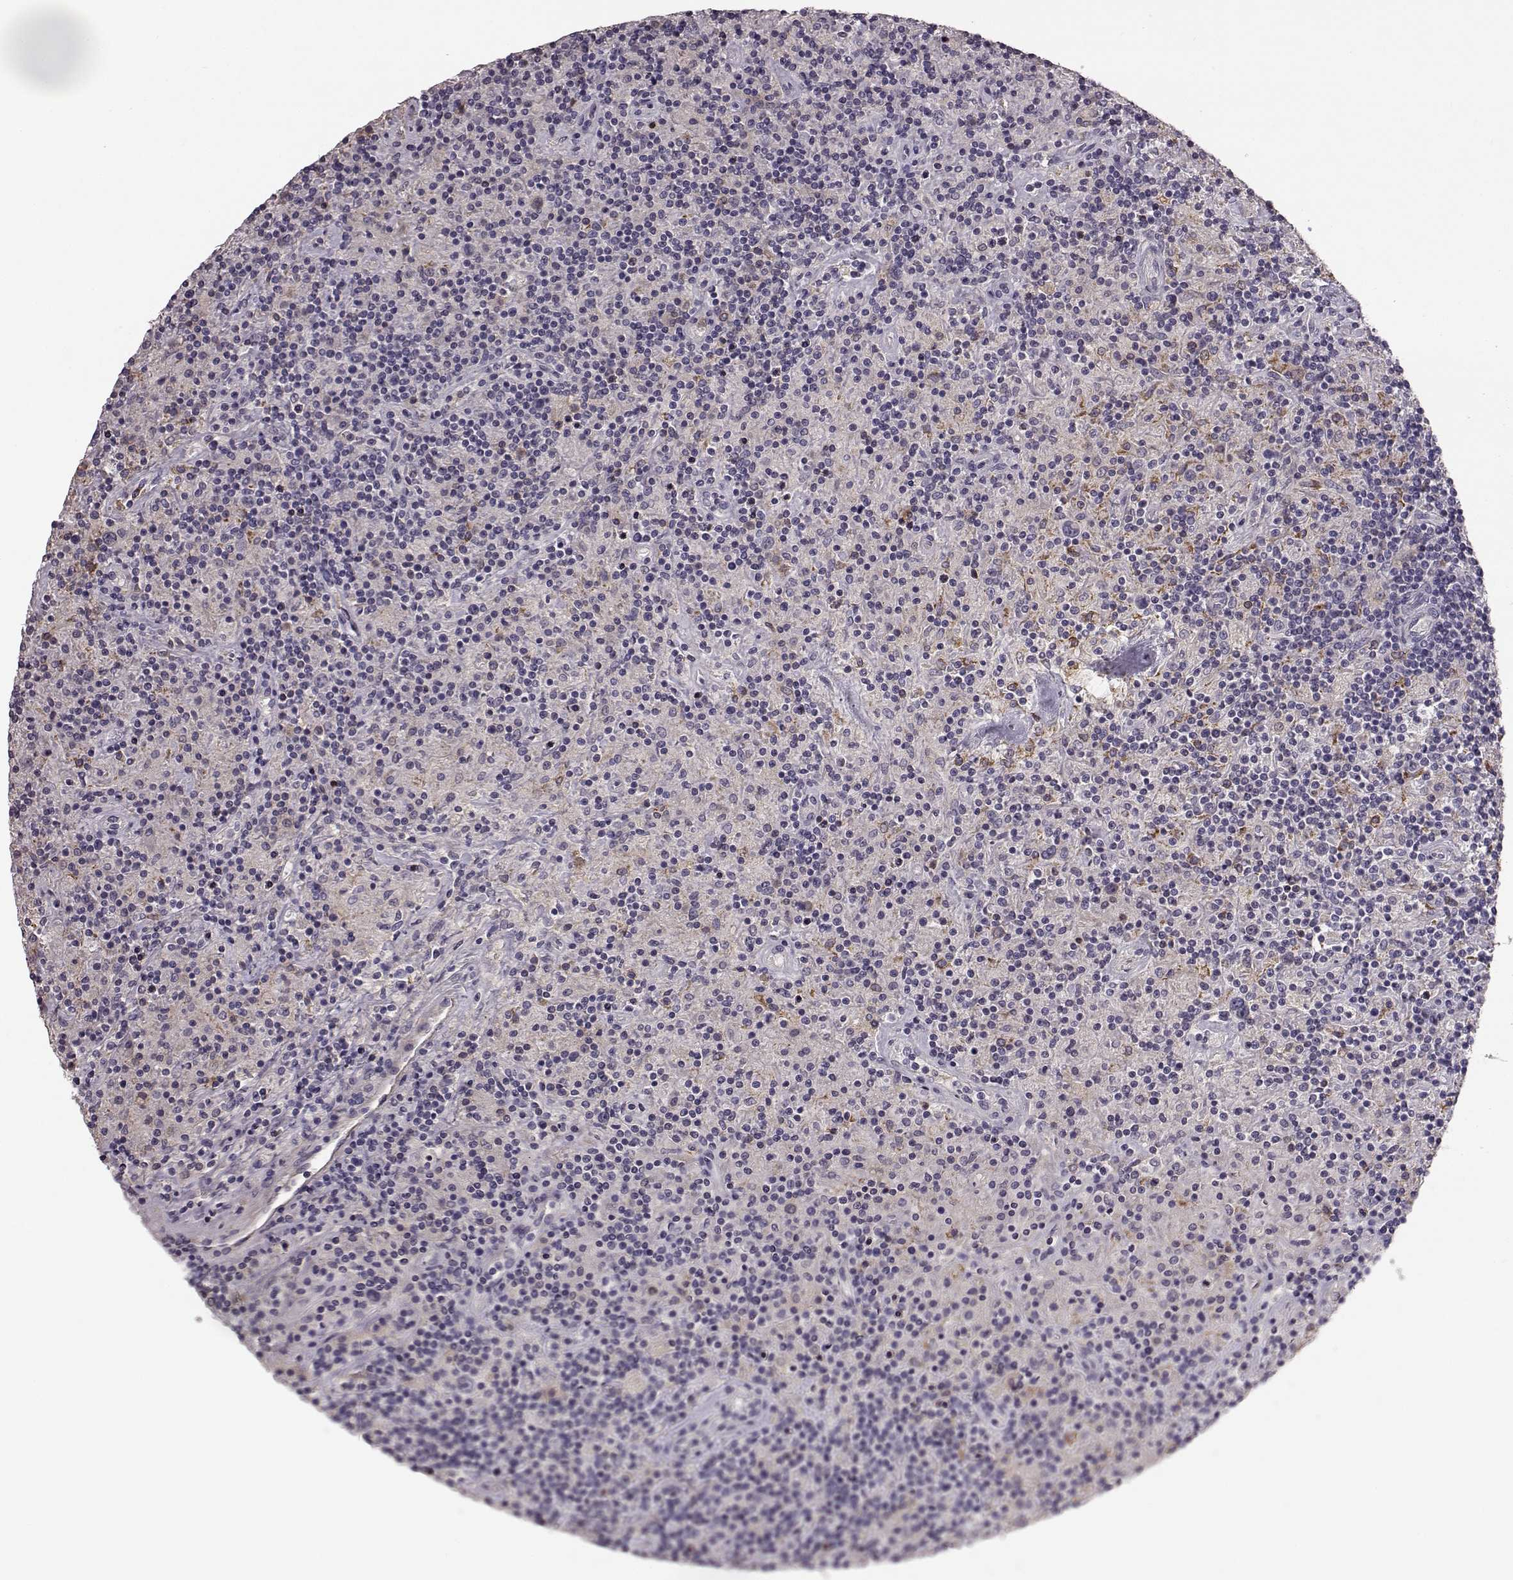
{"staining": {"intensity": "negative", "quantity": "none", "location": "none"}, "tissue": "lymphoma", "cell_type": "Tumor cells", "image_type": "cancer", "snomed": [{"axis": "morphology", "description": "Hodgkin's disease, NOS"}, {"axis": "topography", "description": "Lymph node"}], "caption": "The micrograph reveals no significant positivity in tumor cells of lymphoma.", "gene": "YJEFN3", "patient": {"sex": "male", "age": 70}}